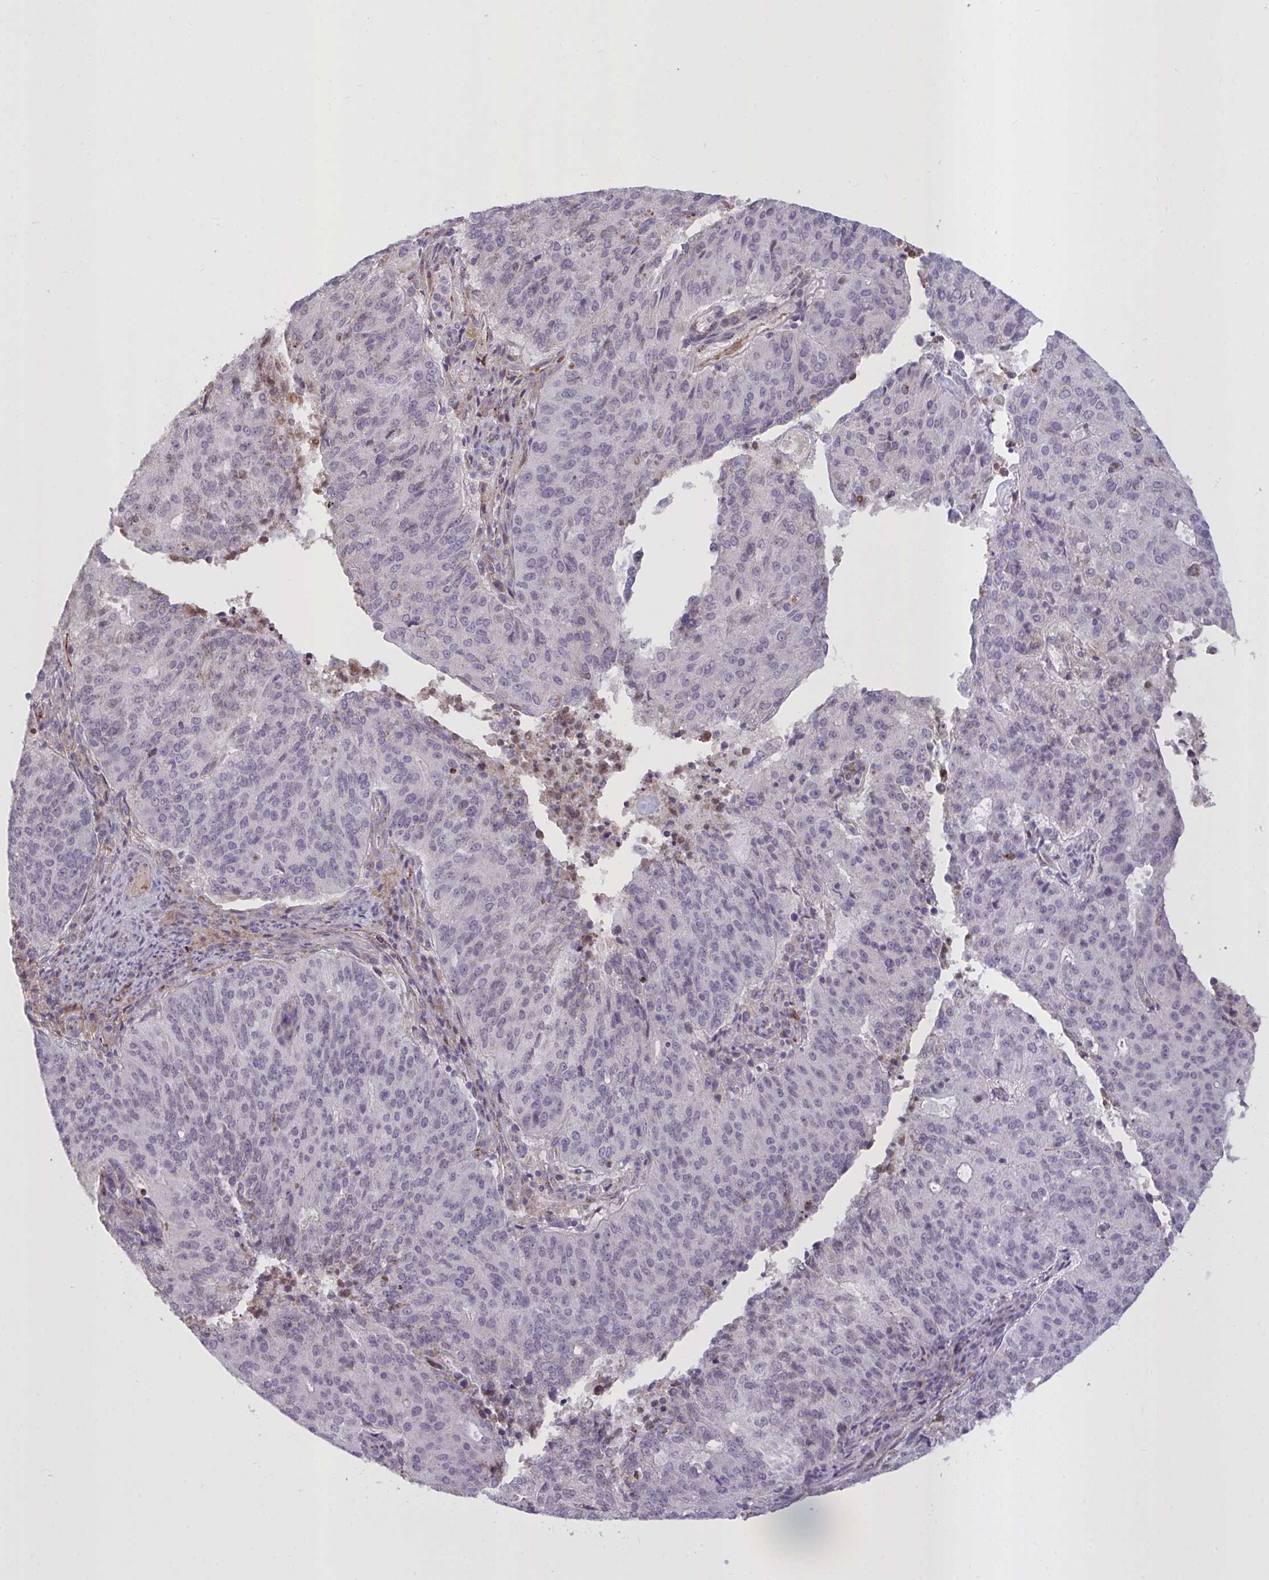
{"staining": {"intensity": "negative", "quantity": "none", "location": "none"}, "tissue": "endometrial cancer", "cell_type": "Tumor cells", "image_type": "cancer", "snomed": [{"axis": "morphology", "description": "Adenocarcinoma, NOS"}, {"axis": "topography", "description": "Endometrium"}], "caption": "This is an immunohistochemistry histopathology image of adenocarcinoma (endometrial). There is no positivity in tumor cells.", "gene": "SEMA6B", "patient": {"sex": "female", "age": 82}}